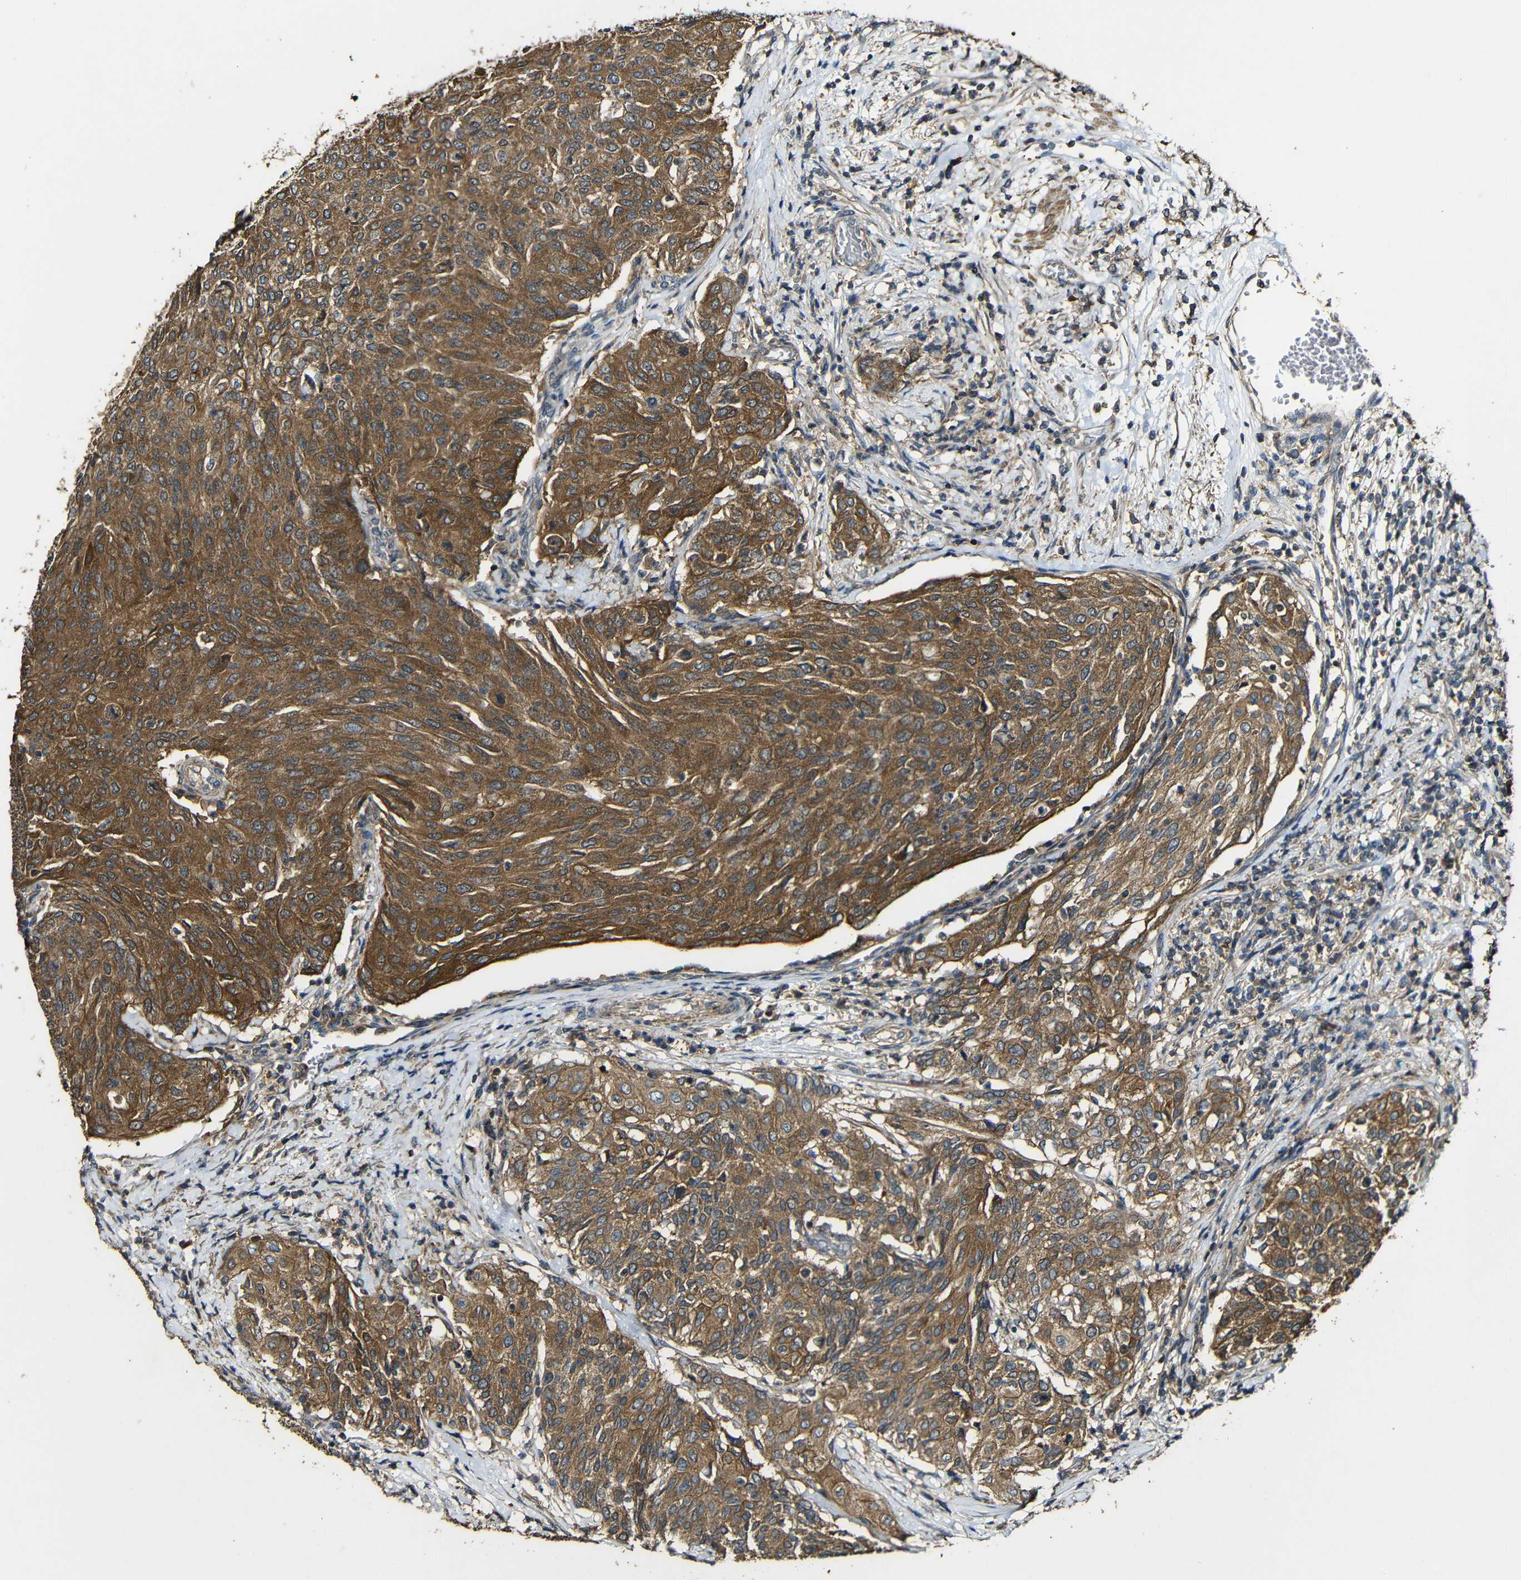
{"staining": {"intensity": "strong", "quantity": ">75%", "location": "cytoplasmic/membranous"}, "tissue": "urothelial cancer", "cell_type": "Tumor cells", "image_type": "cancer", "snomed": [{"axis": "morphology", "description": "Urothelial carcinoma, Low grade"}, {"axis": "topography", "description": "Urinary bladder"}], "caption": "Low-grade urothelial carcinoma stained for a protein (brown) demonstrates strong cytoplasmic/membranous positive positivity in approximately >75% of tumor cells.", "gene": "CASP8", "patient": {"sex": "female", "age": 79}}